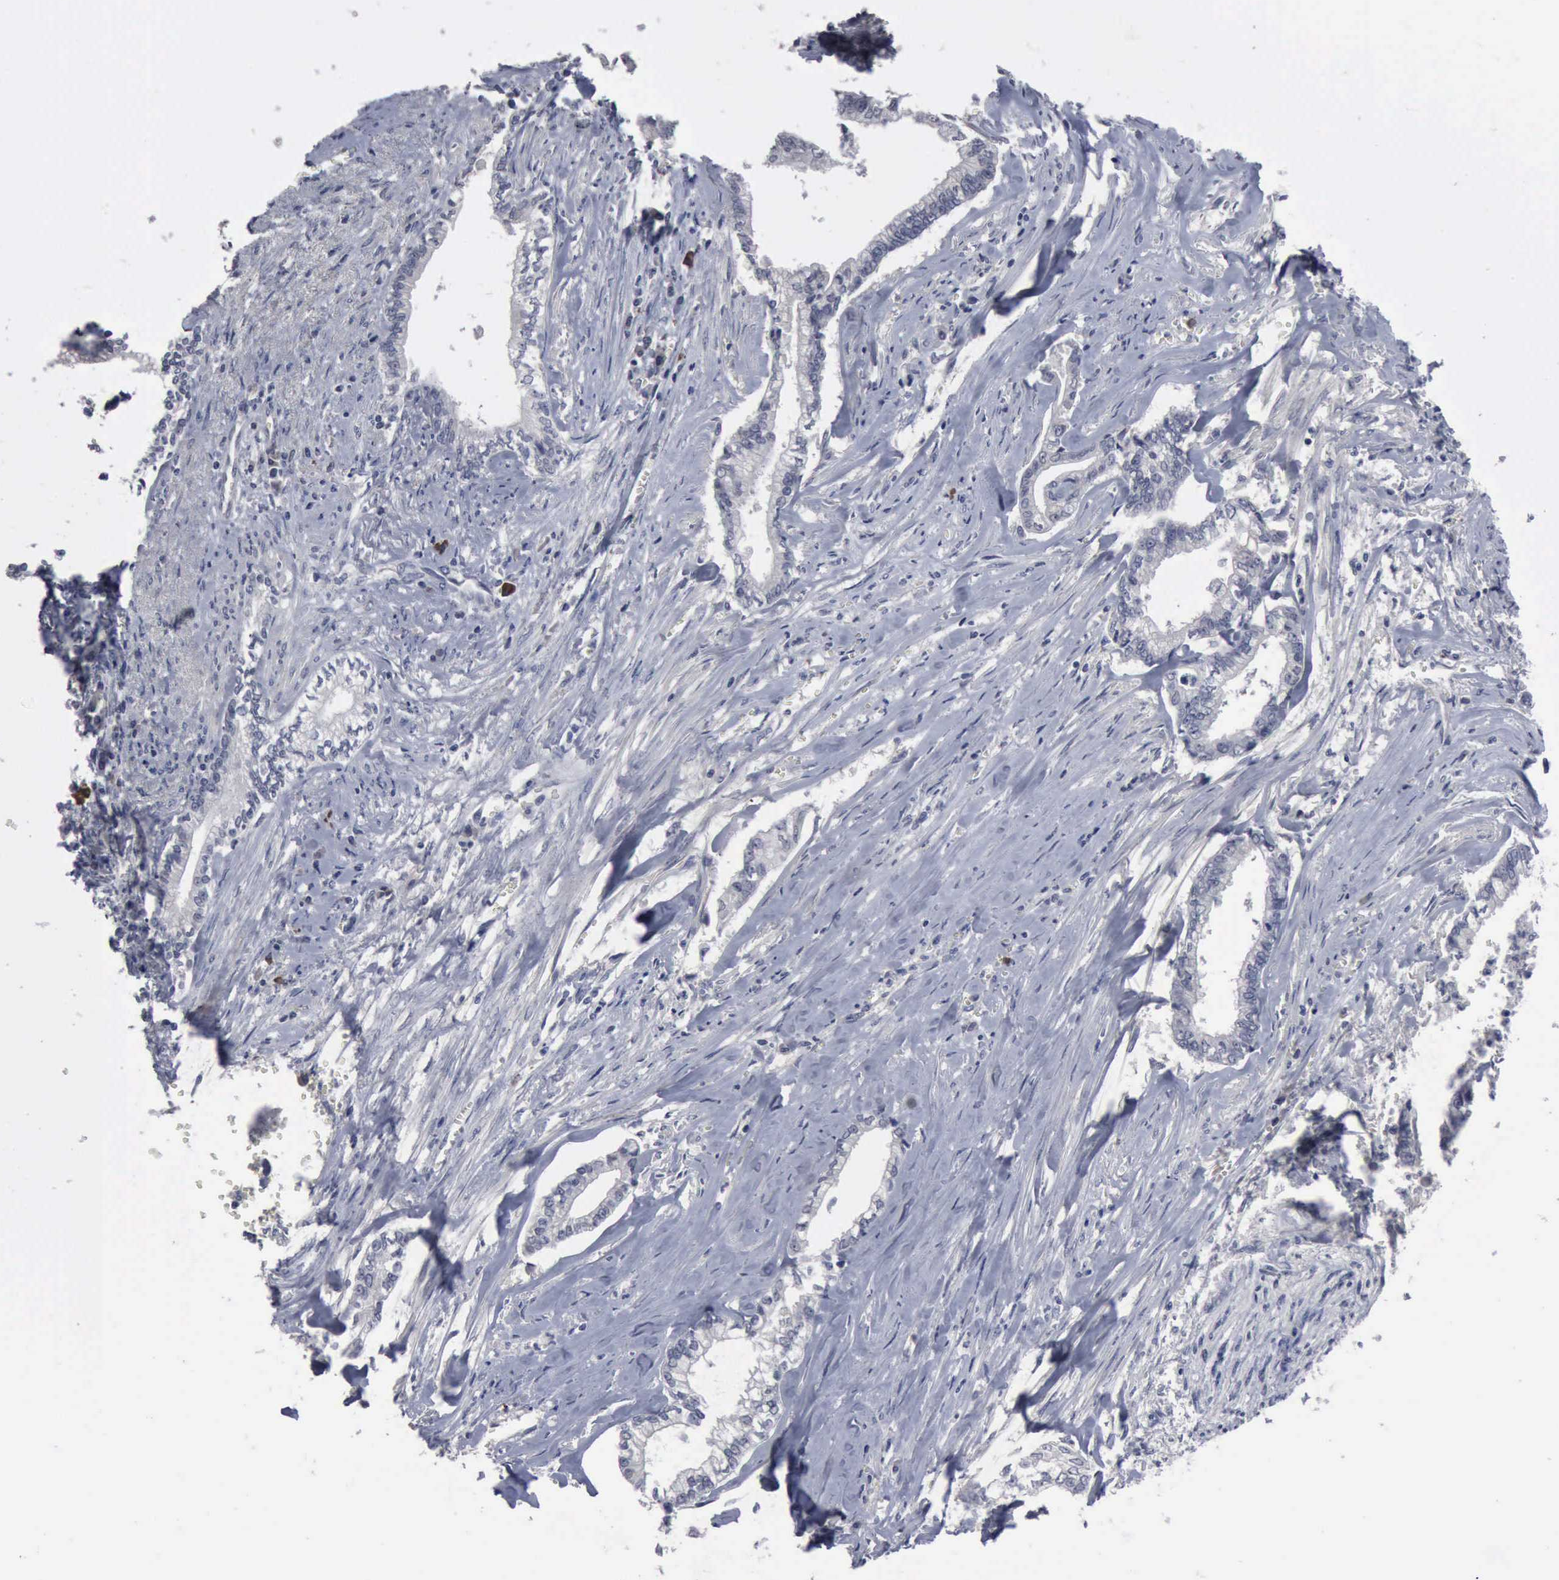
{"staining": {"intensity": "negative", "quantity": "none", "location": "none"}, "tissue": "liver cancer", "cell_type": "Tumor cells", "image_type": "cancer", "snomed": [{"axis": "morphology", "description": "Cholangiocarcinoma"}, {"axis": "topography", "description": "Liver"}], "caption": "High magnification brightfield microscopy of cholangiocarcinoma (liver) stained with DAB (brown) and counterstained with hematoxylin (blue): tumor cells show no significant staining.", "gene": "MYO18B", "patient": {"sex": "male", "age": 57}}